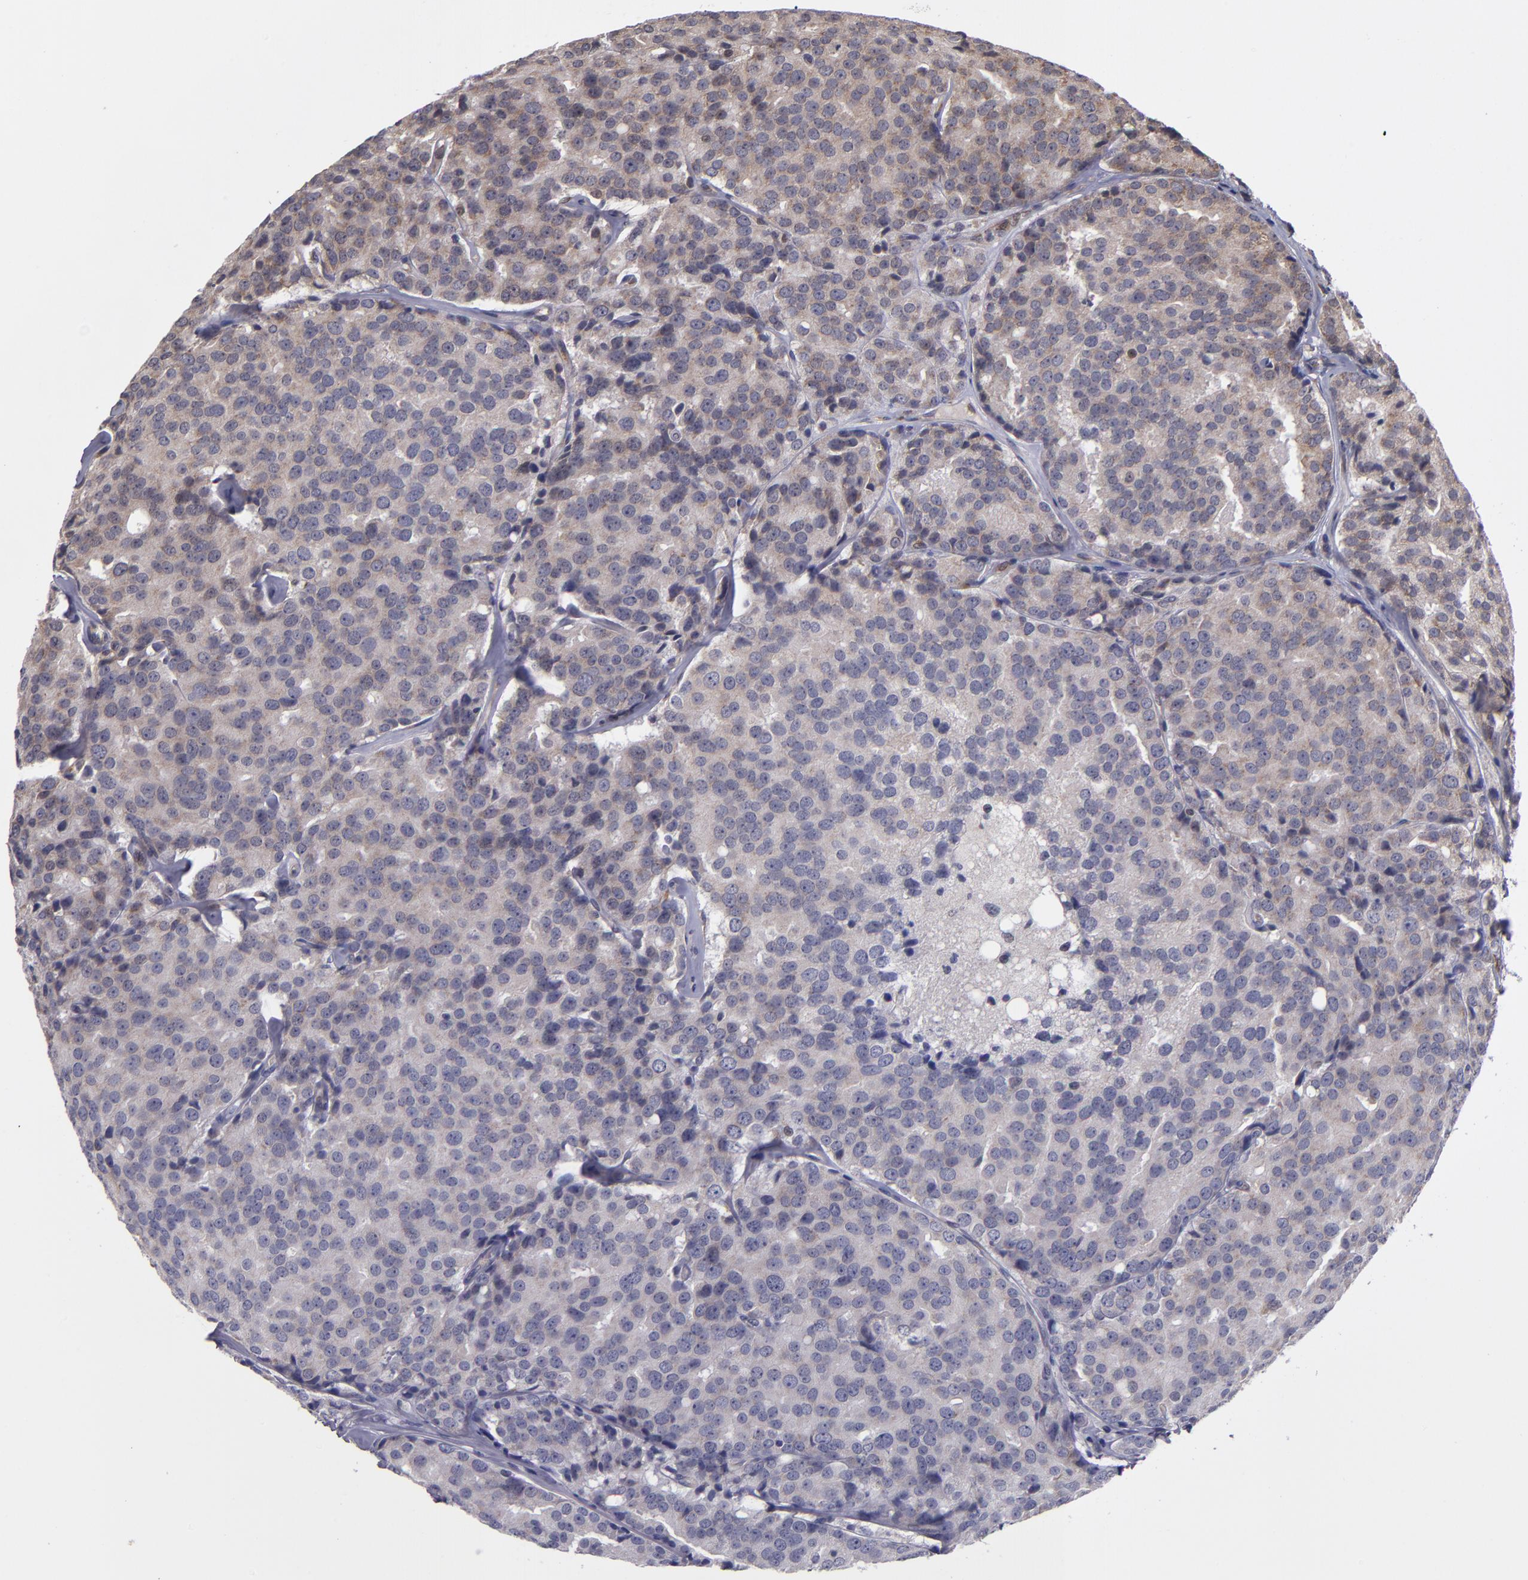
{"staining": {"intensity": "weak", "quantity": ">75%", "location": "cytoplasmic/membranous"}, "tissue": "prostate cancer", "cell_type": "Tumor cells", "image_type": "cancer", "snomed": [{"axis": "morphology", "description": "Adenocarcinoma, High grade"}, {"axis": "topography", "description": "Prostate"}], "caption": "Human adenocarcinoma (high-grade) (prostate) stained with a protein marker demonstrates weak staining in tumor cells.", "gene": "CASP1", "patient": {"sex": "male", "age": 64}}